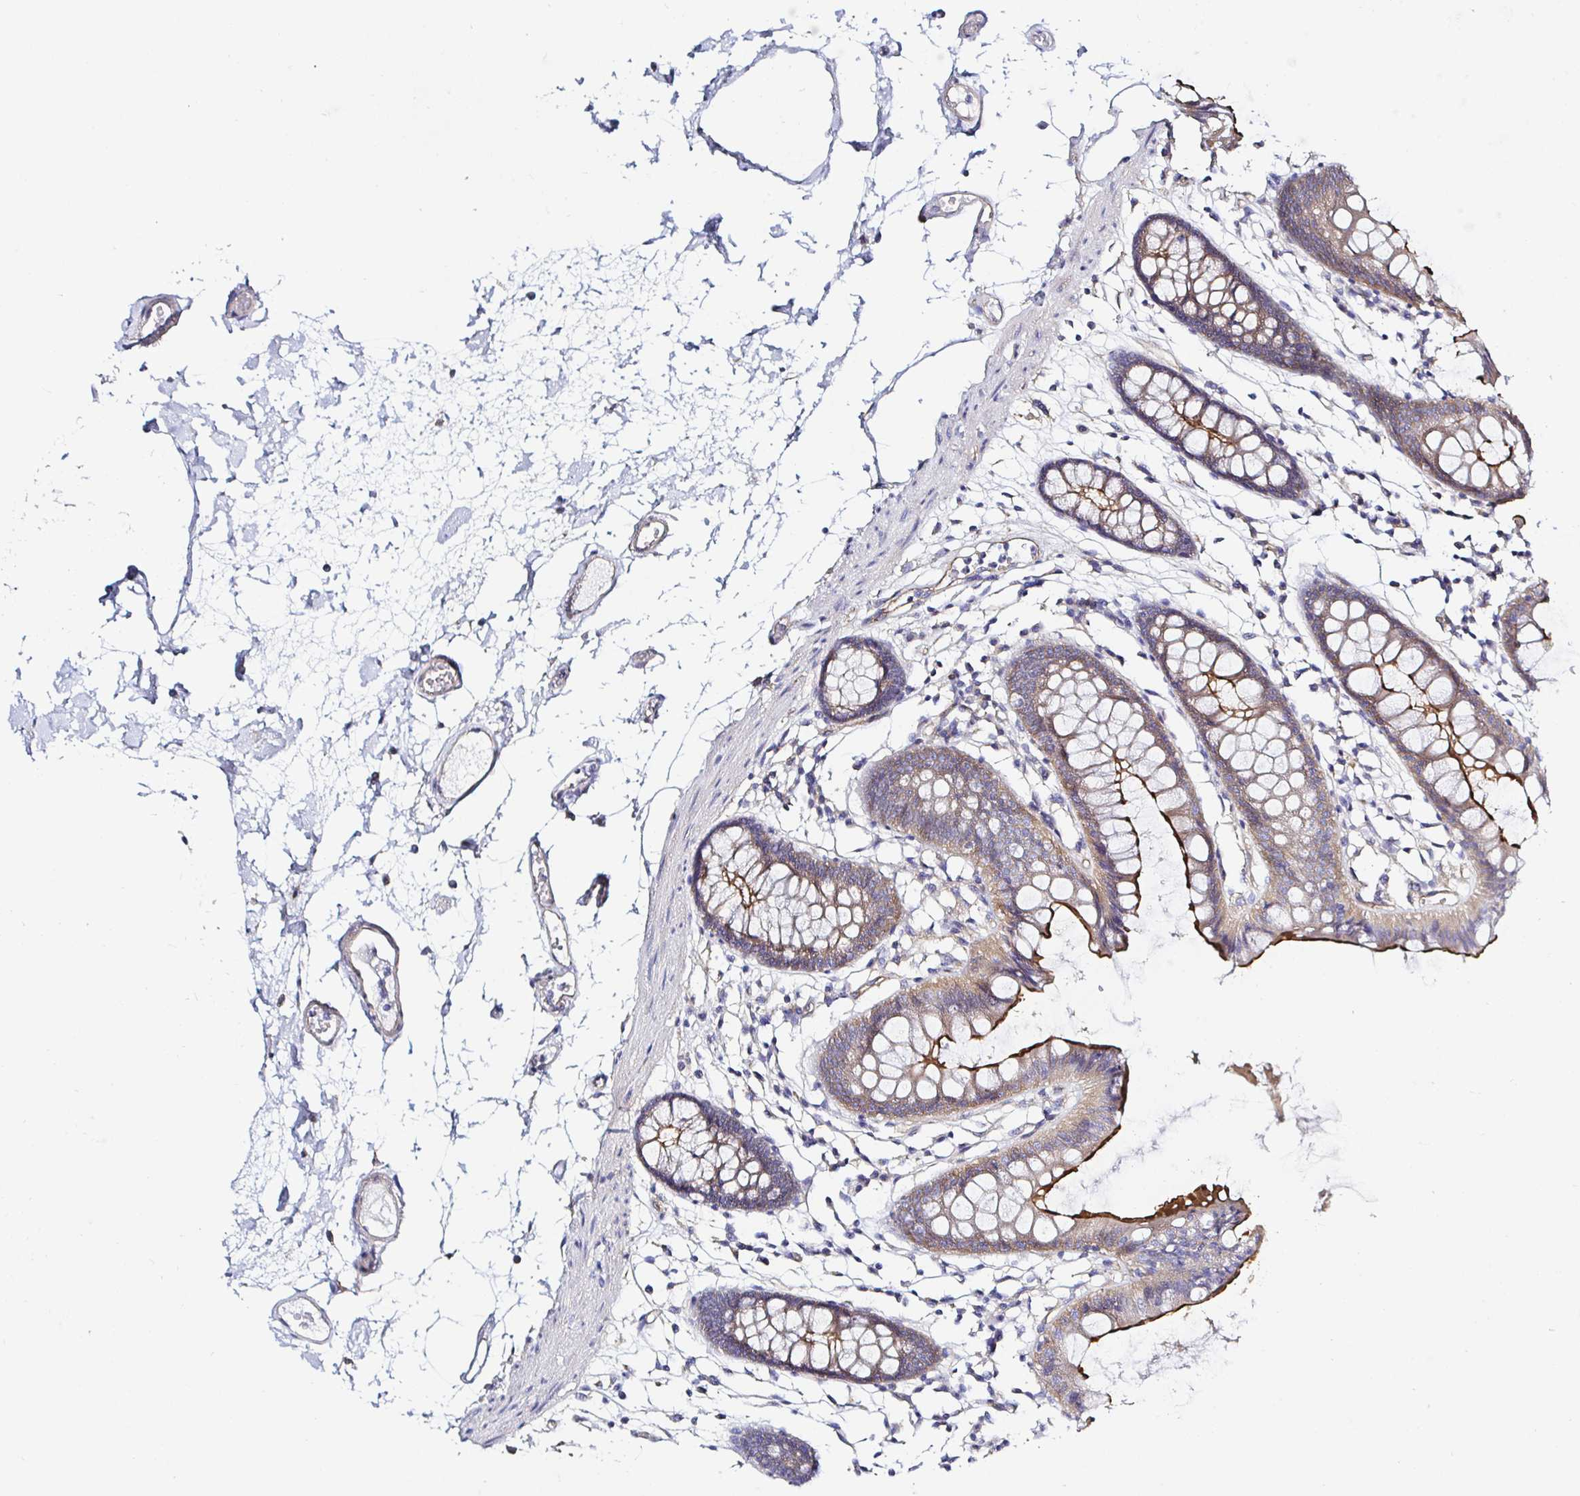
{"staining": {"intensity": "weak", "quantity": "25%-75%", "location": "cytoplasmic/membranous"}, "tissue": "colon", "cell_type": "Endothelial cells", "image_type": "normal", "snomed": [{"axis": "morphology", "description": "Normal tissue, NOS"}, {"axis": "topography", "description": "Colon"}], "caption": "Colon stained with a brown dye exhibits weak cytoplasmic/membranous positive expression in about 25%-75% of endothelial cells.", "gene": "ARL4D", "patient": {"sex": "female", "age": 84}}